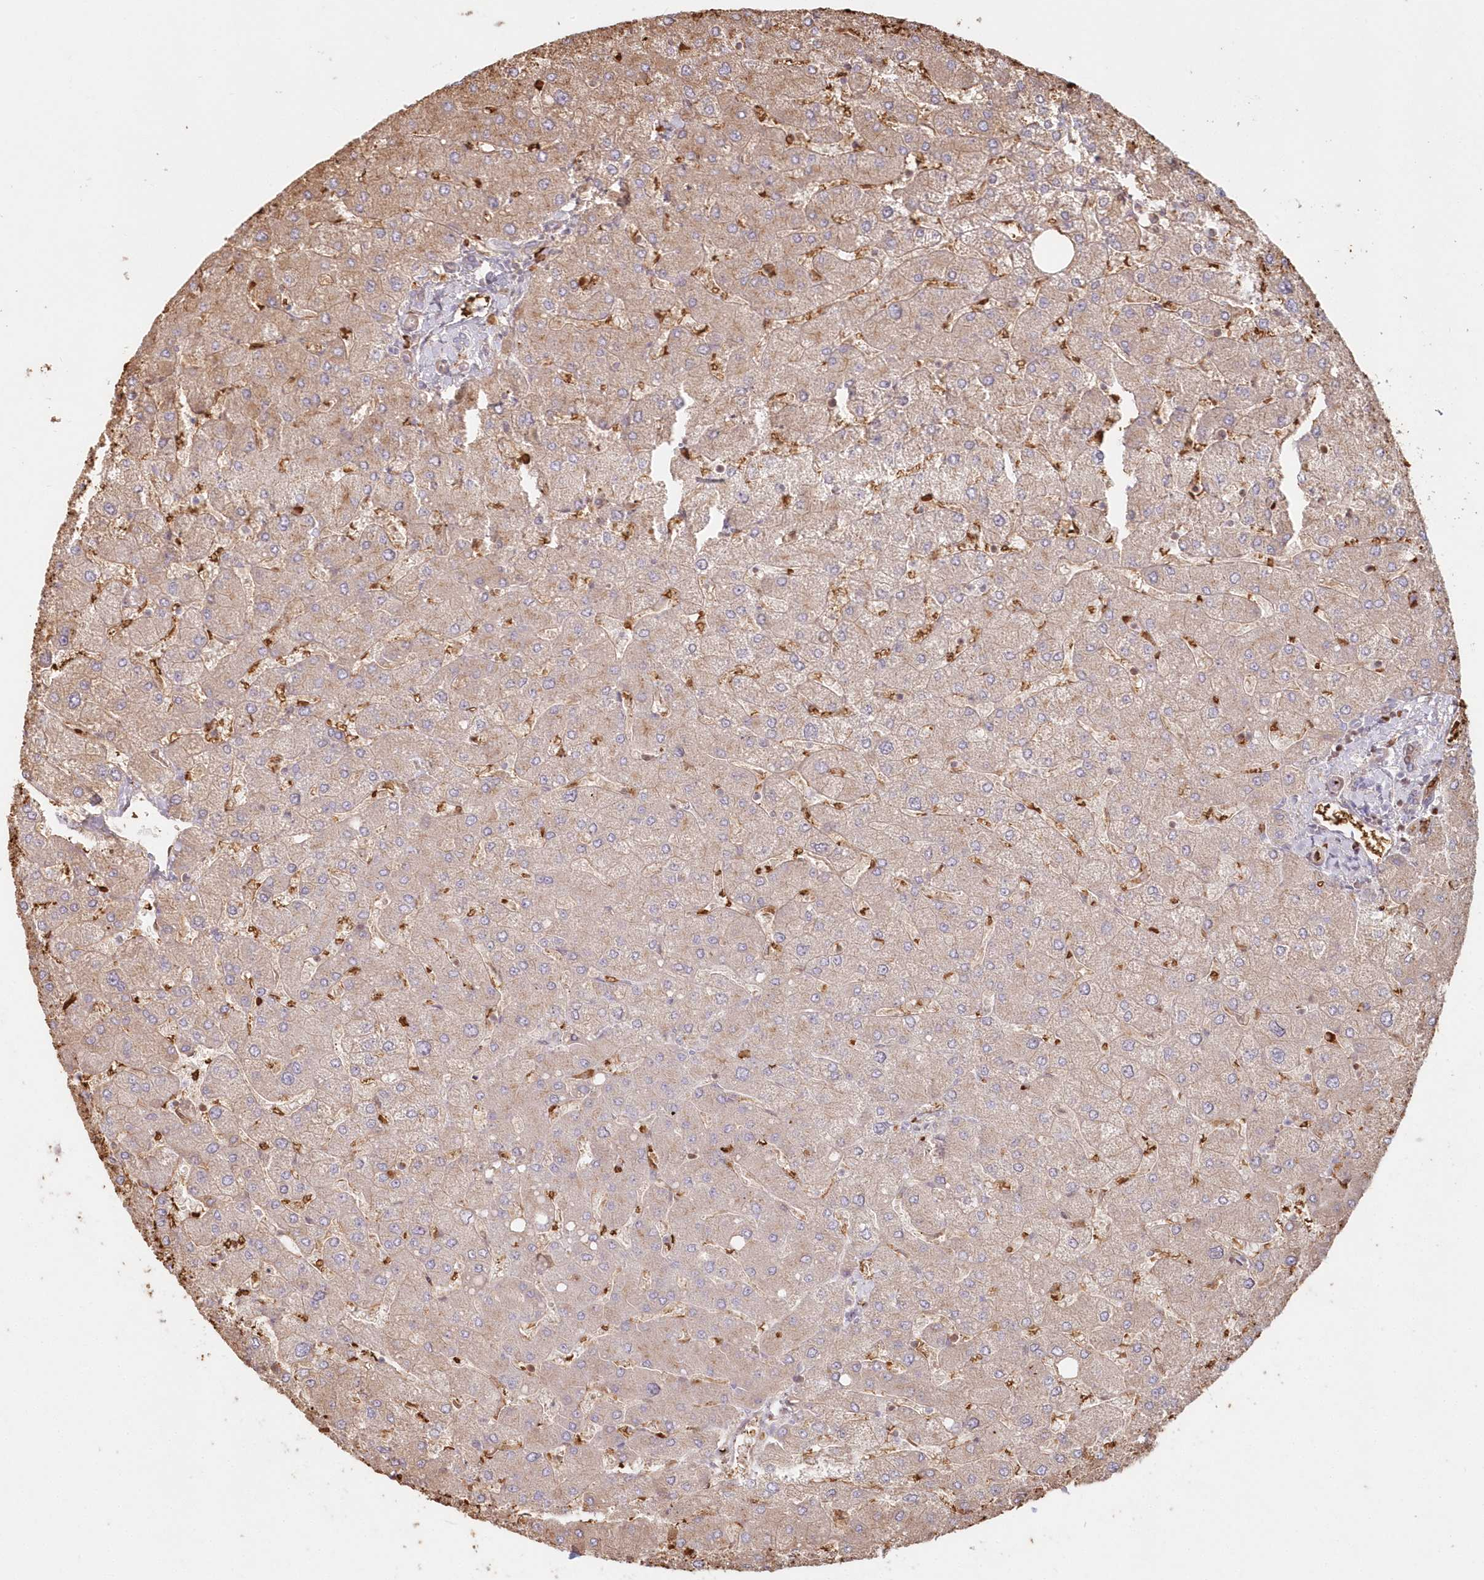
{"staining": {"intensity": "weak", "quantity": "<25%", "location": "cytoplasmic/membranous"}, "tissue": "liver", "cell_type": "Cholangiocytes", "image_type": "normal", "snomed": [{"axis": "morphology", "description": "Normal tissue, NOS"}, {"axis": "topography", "description": "Liver"}], "caption": "Immunohistochemical staining of normal human liver demonstrates no significant positivity in cholangiocytes.", "gene": "SERINC1", "patient": {"sex": "male", "age": 55}}